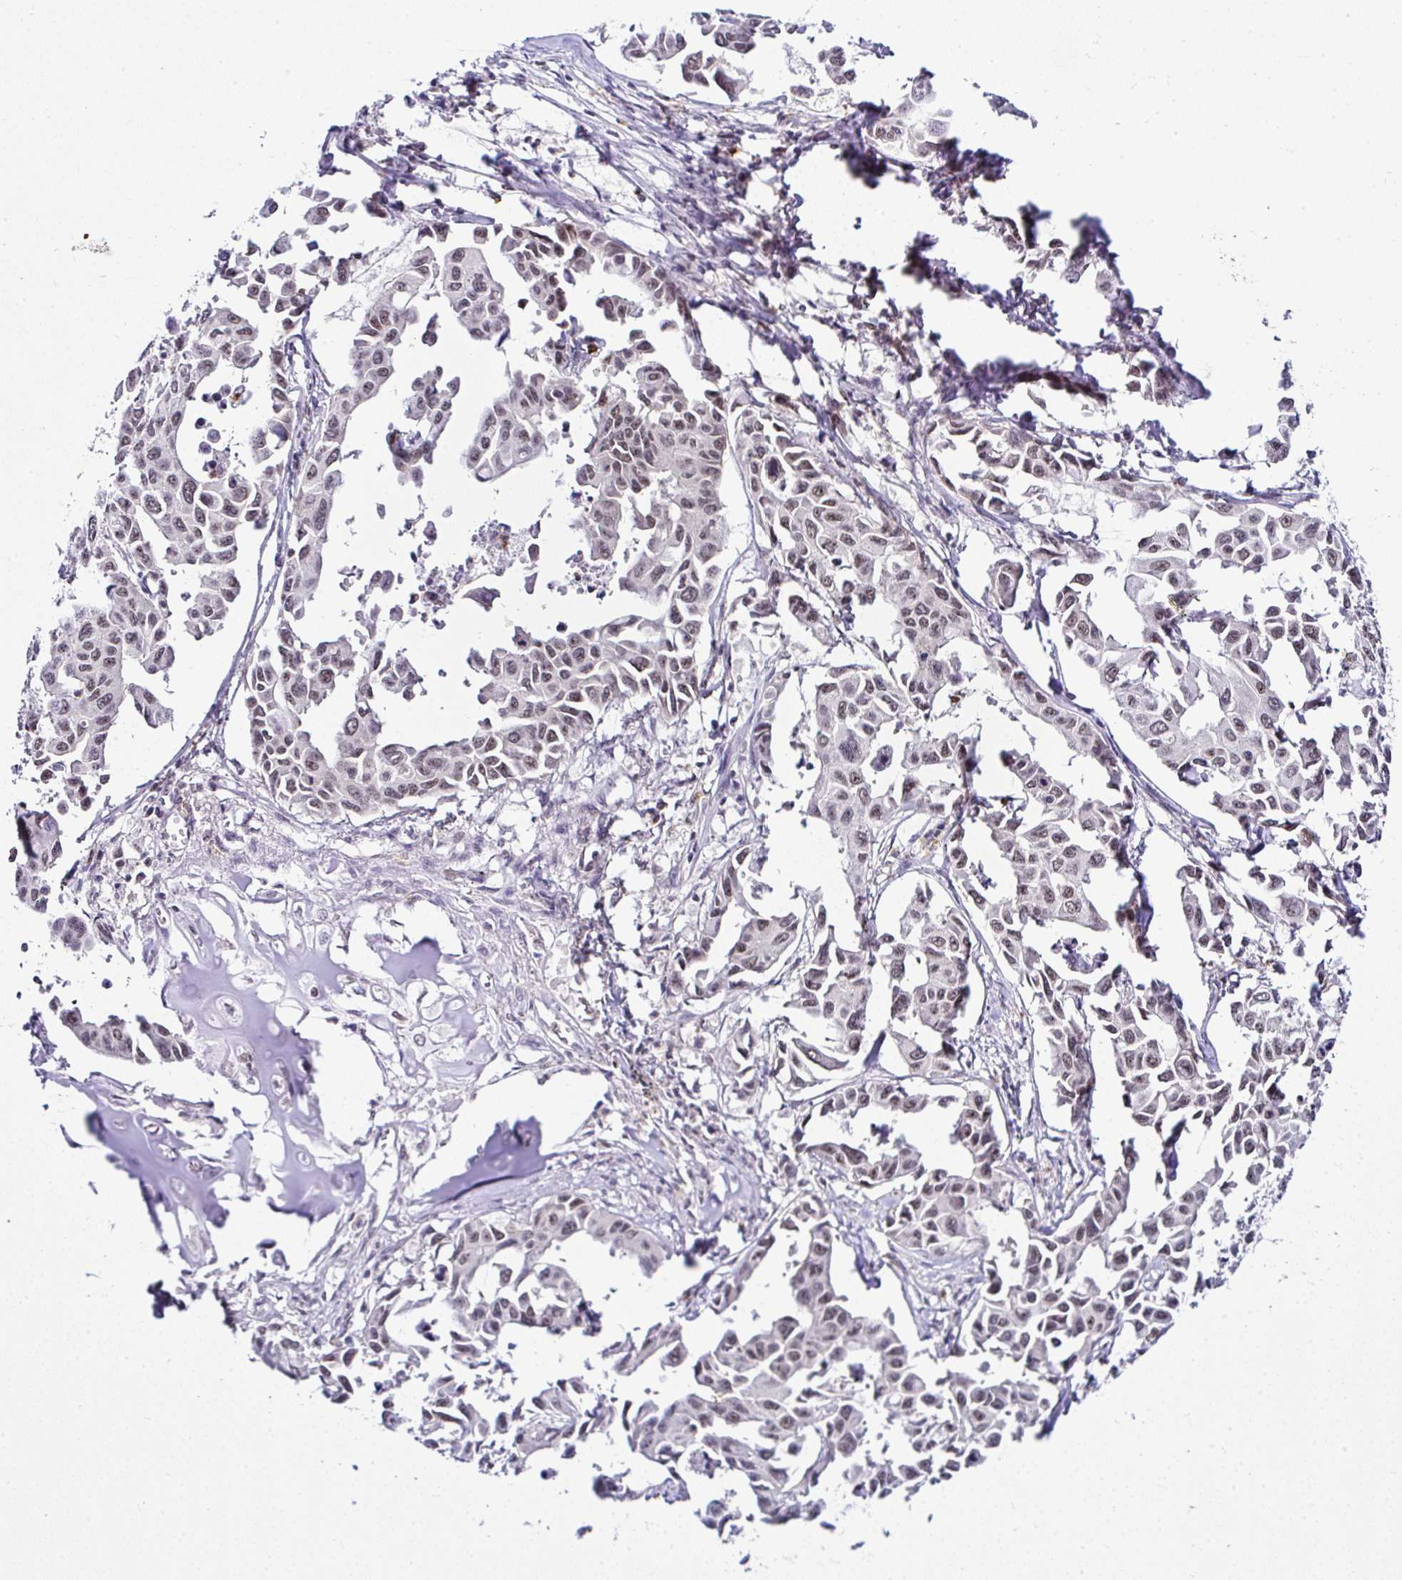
{"staining": {"intensity": "moderate", "quantity": ">75%", "location": "nuclear"}, "tissue": "lung cancer", "cell_type": "Tumor cells", "image_type": "cancer", "snomed": [{"axis": "morphology", "description": "Adenocarcinoma, NOS"}, {"axis": "topography", "description": "Lung"}], "caption": "The micrograph reveals staining of lung adenocarcinoma, revealing moderate nuclear protein expression (brown color) within tumor cells. The staining is performed using DAB brown chromogen to label protein expression. The nuclei are counter-stained blue using hematoxylin.", "gene": "PTPN2", "patient": {"sex": "male", "age": 64}}